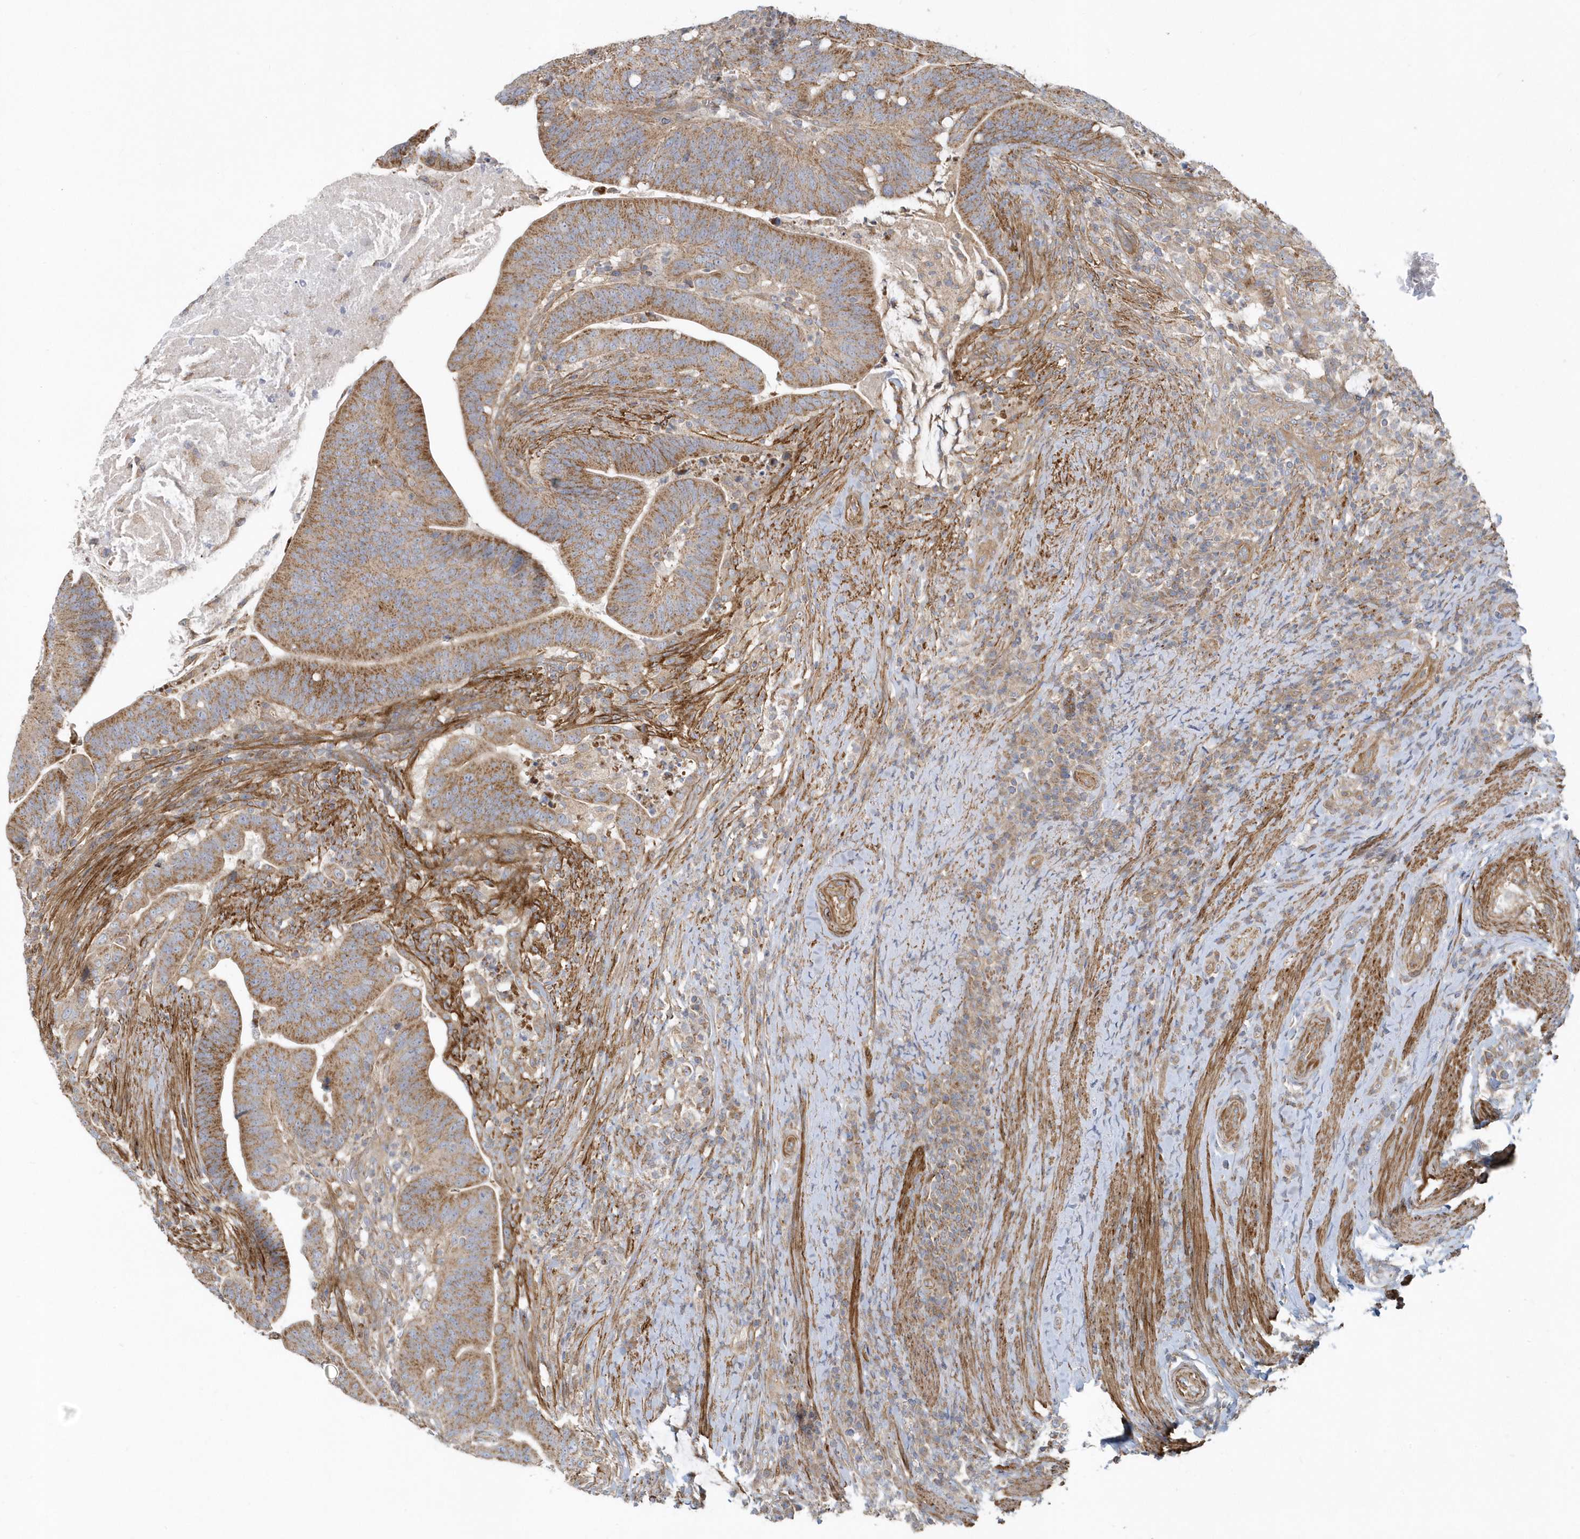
{"staining": {"intensity": "moderate", "quantity": ">75%", "location": "cytoplasmic/membranous"}, "tissue": "colorectal cancer", "cell_type": "Tumor cells", "image_type": "cancer", "snomed": [{"axis": "morphology", "description": "Adenocarcinoma, NOS"}, {"axis": "topography", "description": "Colon"}], "caption": "A micrograph of human colorectal cancer (adenocarcinoma) stained for a protein shows moderate cytoplasmic/membranous brown staining in tumor cells.", "gene": "LEXM", "patient": {"sex": "female", "age": 66}}